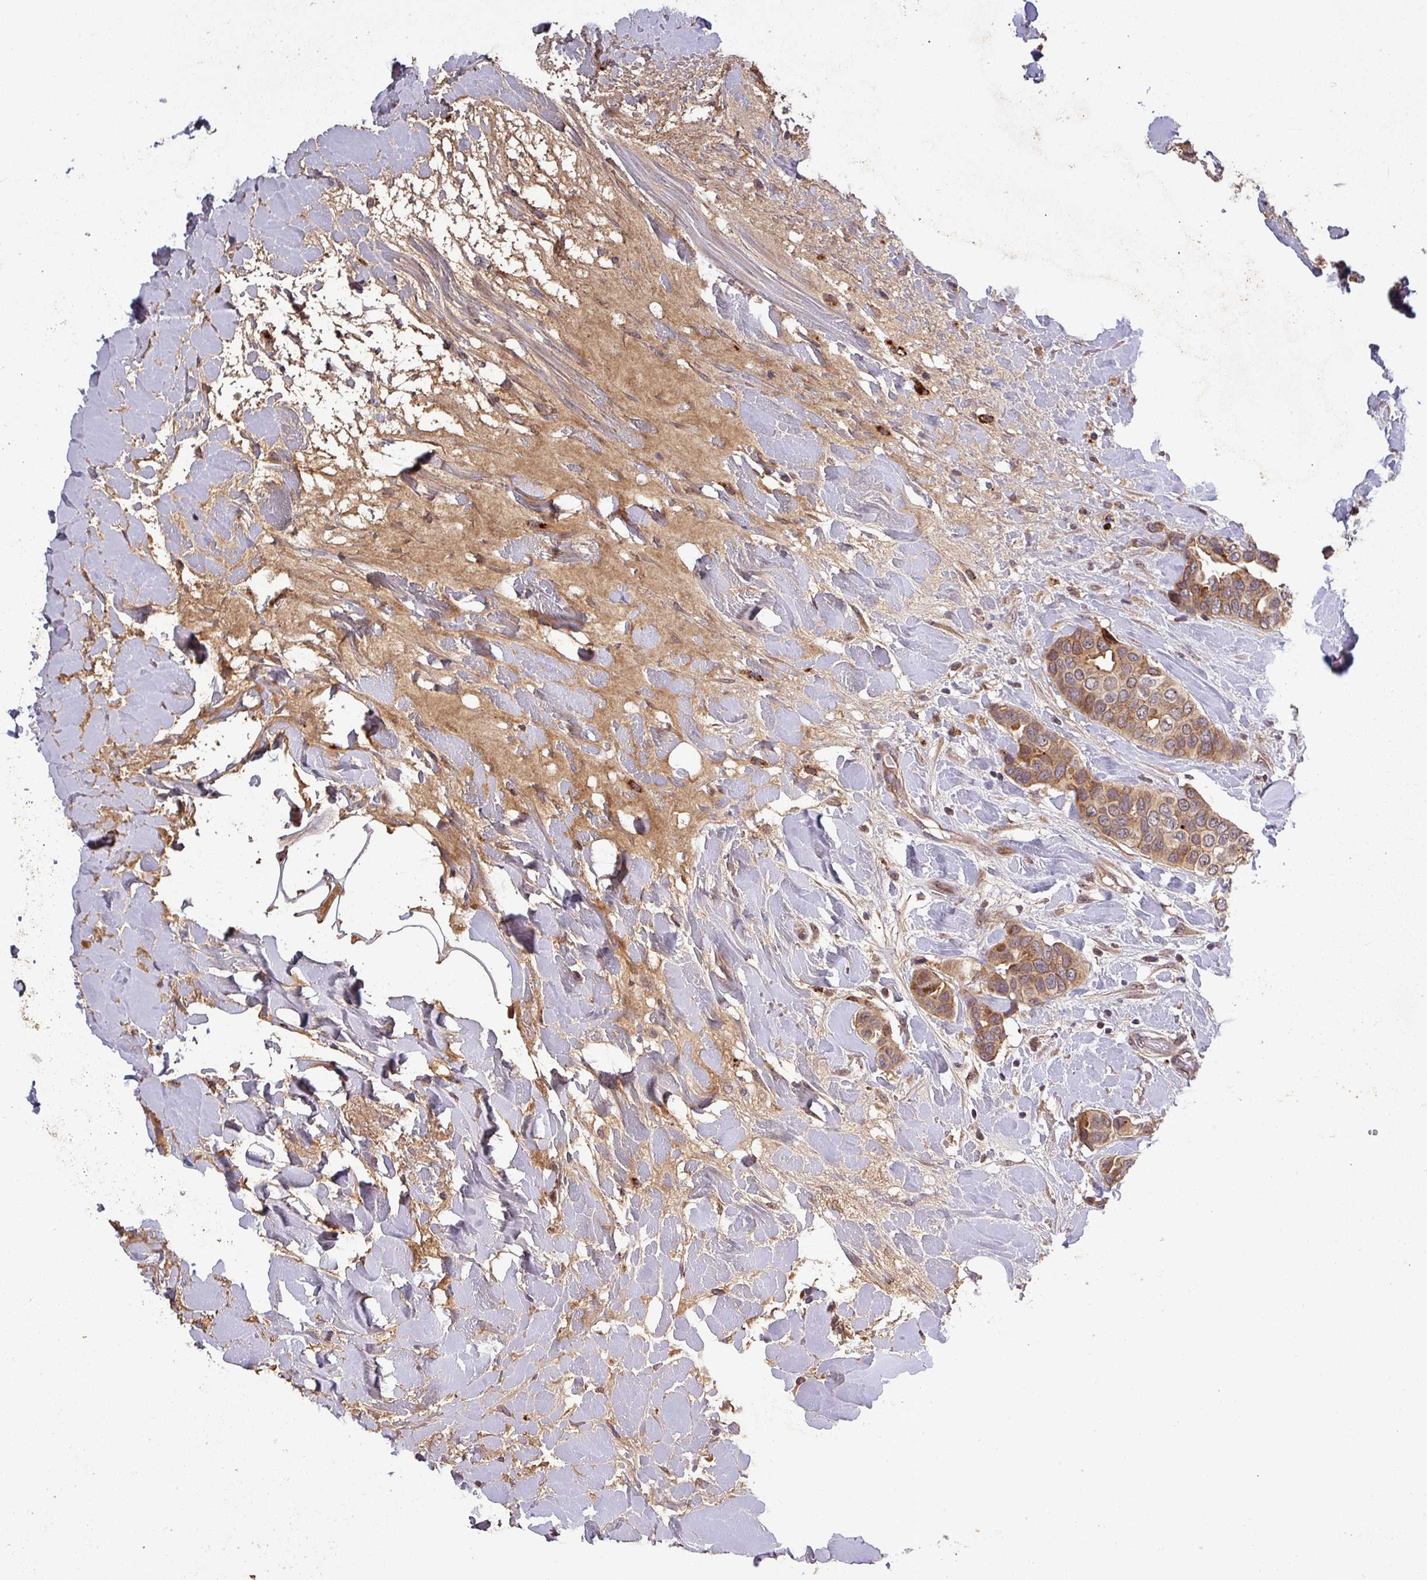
{"staining": {"intensity": "moderate", "quantity": ">75%", "location": "cytoplasmic/membranous"}, "tissue": "breast cancer", "cell_type": "Tumor cells", "image_type": "cancer", "snomed": [{"axis": "morphology", "description": "Lobular carcinoma"}, {"axis": "topography", "description": "Breast"}], "caption": "Immunohistochemistry (IHC) histopathology image of neoplastic tissue: human breast lobular carcinoma stained using immunohistochemistry (IHC) displays medium levels of moderate protein expression localized specifically in the cytoplasmic/membranous of tumor cells, appearing as a cytoplasmic/membranous brown color.", "gene": "PUS1", "patient": {"sex": "female", "age": 51}}